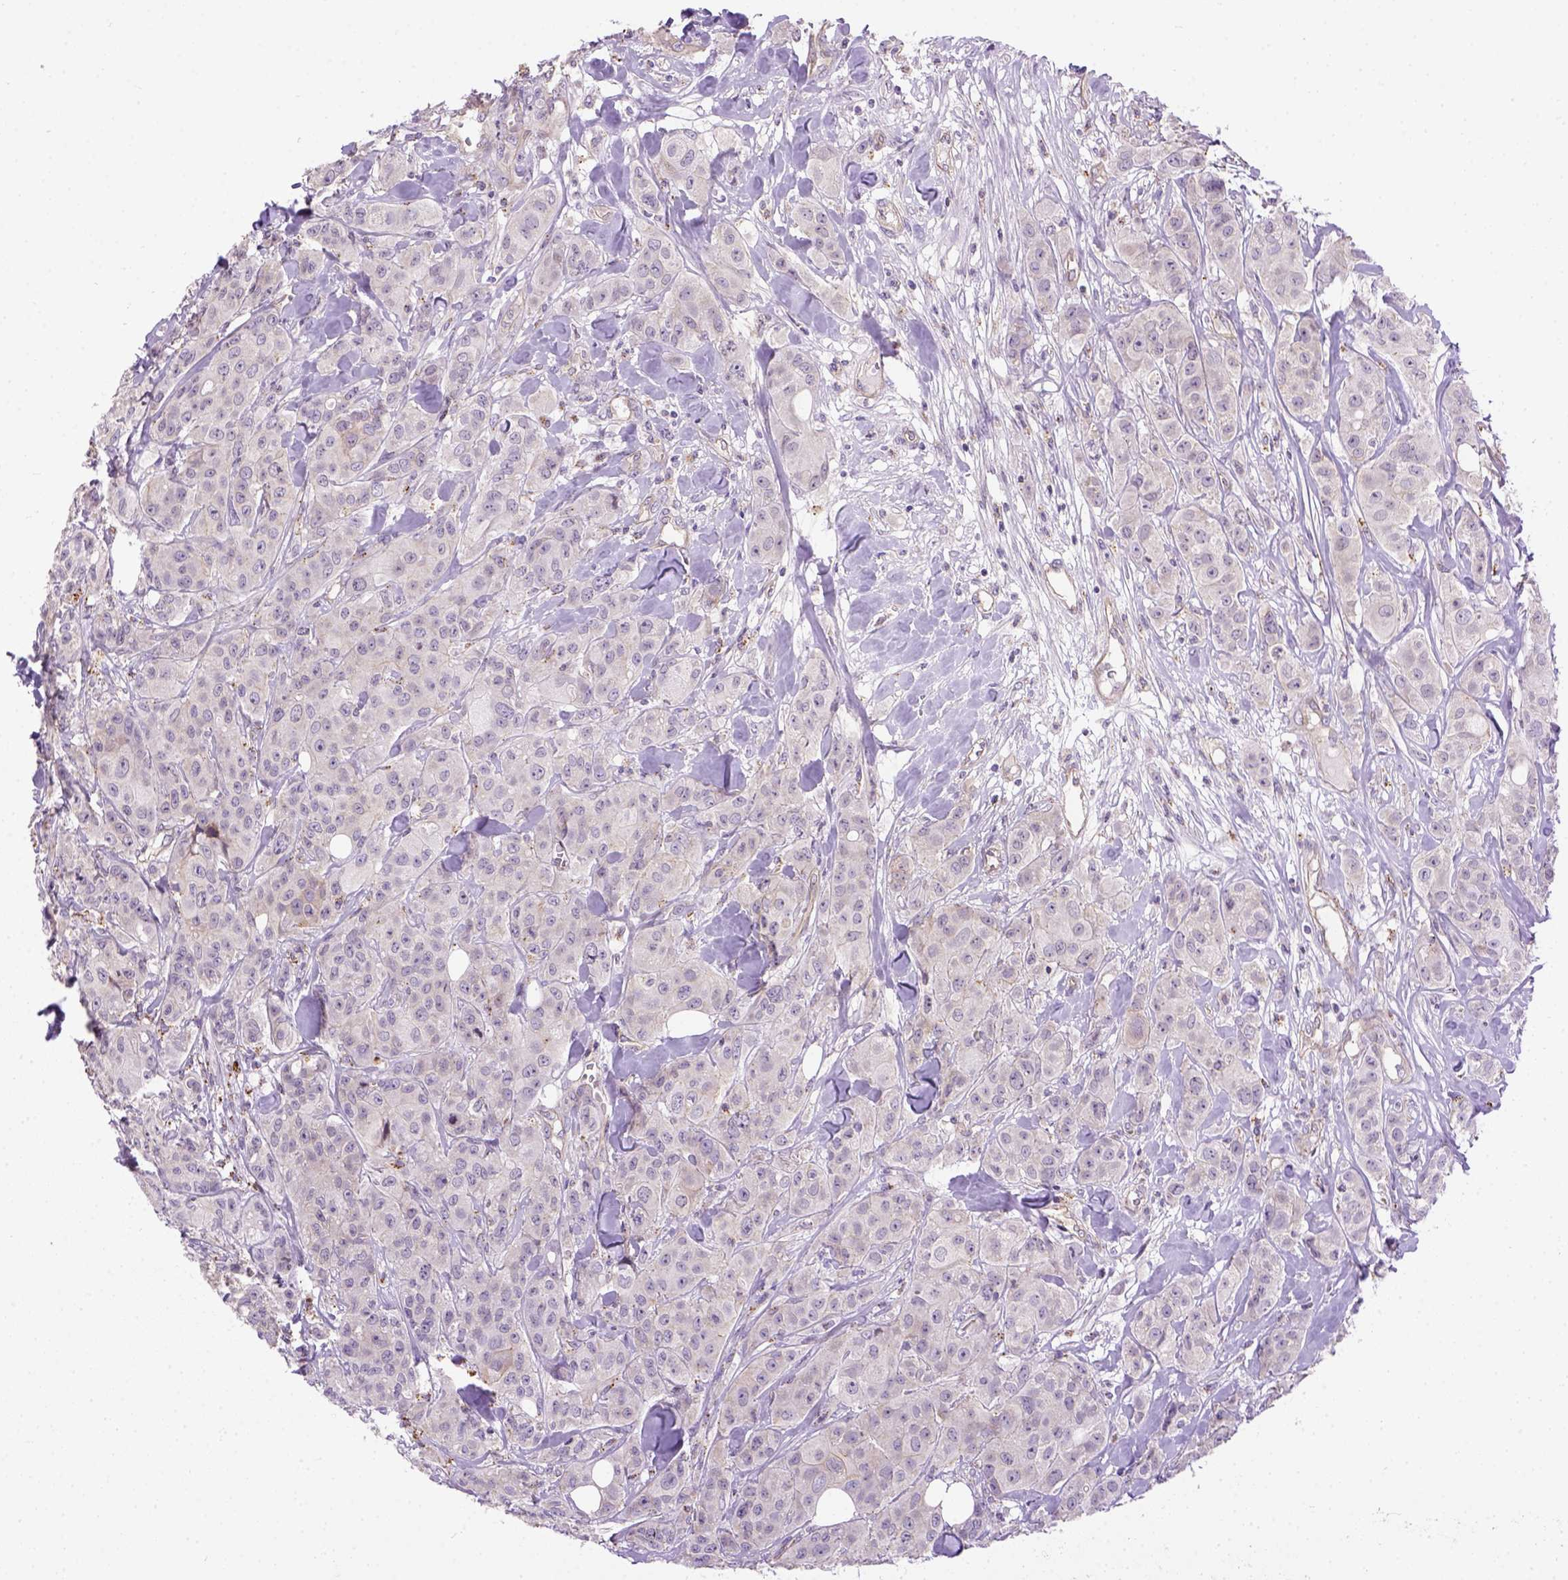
{"staining": {"intensity": "negative", "quantity": "none", "location": "none"}, "tissue": "breast cancer", "cell_type": "Tumor cells", "image_type": "cancer", "snomed": [{"axis": "morphology", "description": "Duct carcinoma"}, {"axis": "topography", "description": "Breast"}], "caption": "The photomicrograph reveals no staining of tumor cells in breast invasive ductal carcinoma. (DAB (3,3'-diaminobenzidine) immunohistochemistry (IHC), high magnification).", "gene": "KAZN", "patient": {"sex": "female", "age": 43}}